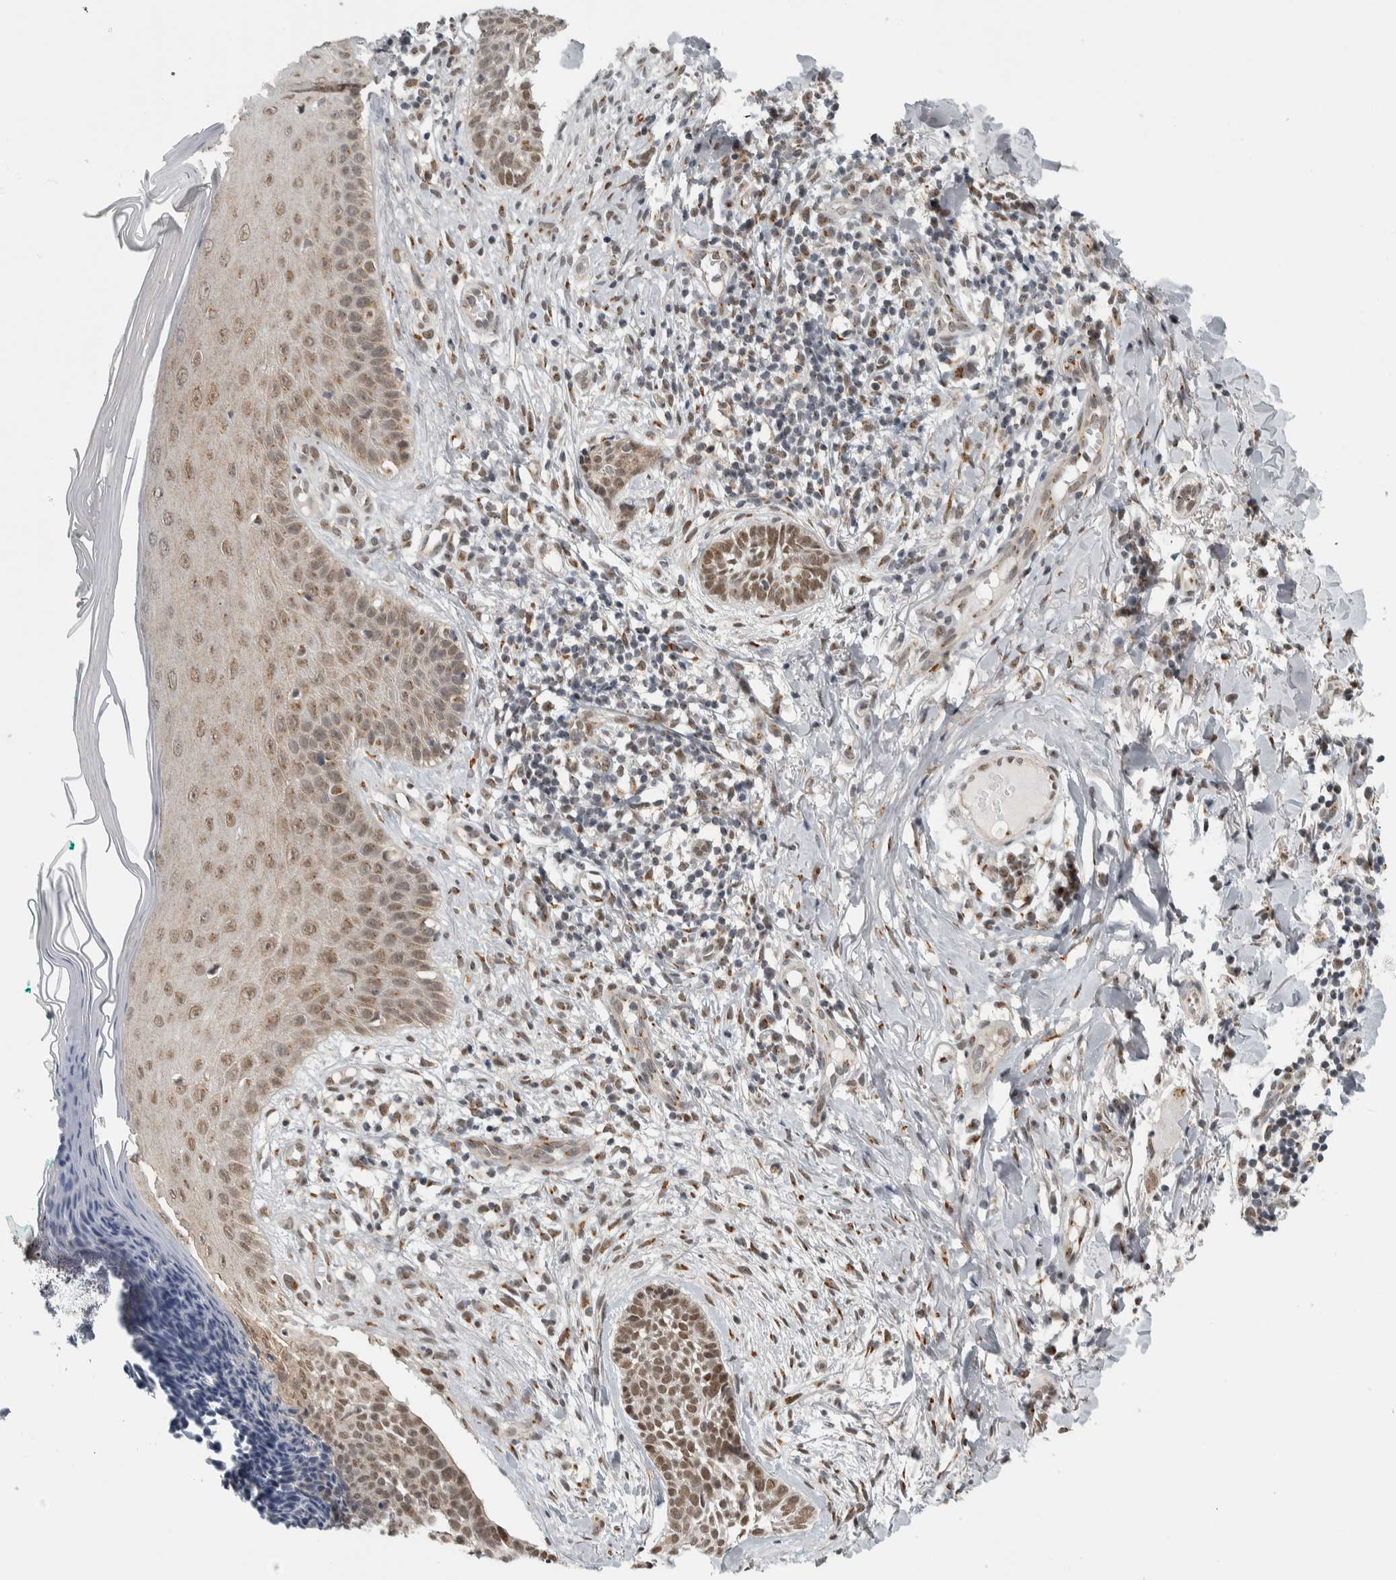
{"staining": {"intensity": "weak", "quantity": ">75%", "location": "cytoplasmic/membranous,nuclear"}, "tissue": "skin cancer", "cell_type": "Tumor cells", "image_type": "cancer", "snomed": [{"axis": "morphology", "description": "Normal tissue, NOS"}, {"axis": "morphology", "description": "Basal cell carcinoma"}, {"axis": "topography", "description": "Skin"}], "caption": "Skin basal cell carcinoma stained for a protein (brown) reveals weak cytoplasmic/membranous and nuclear positive positivity in about >75% of tumor cells.", "gene": "ZMYND8", "patient": {"sex": "male", "age": 67}}